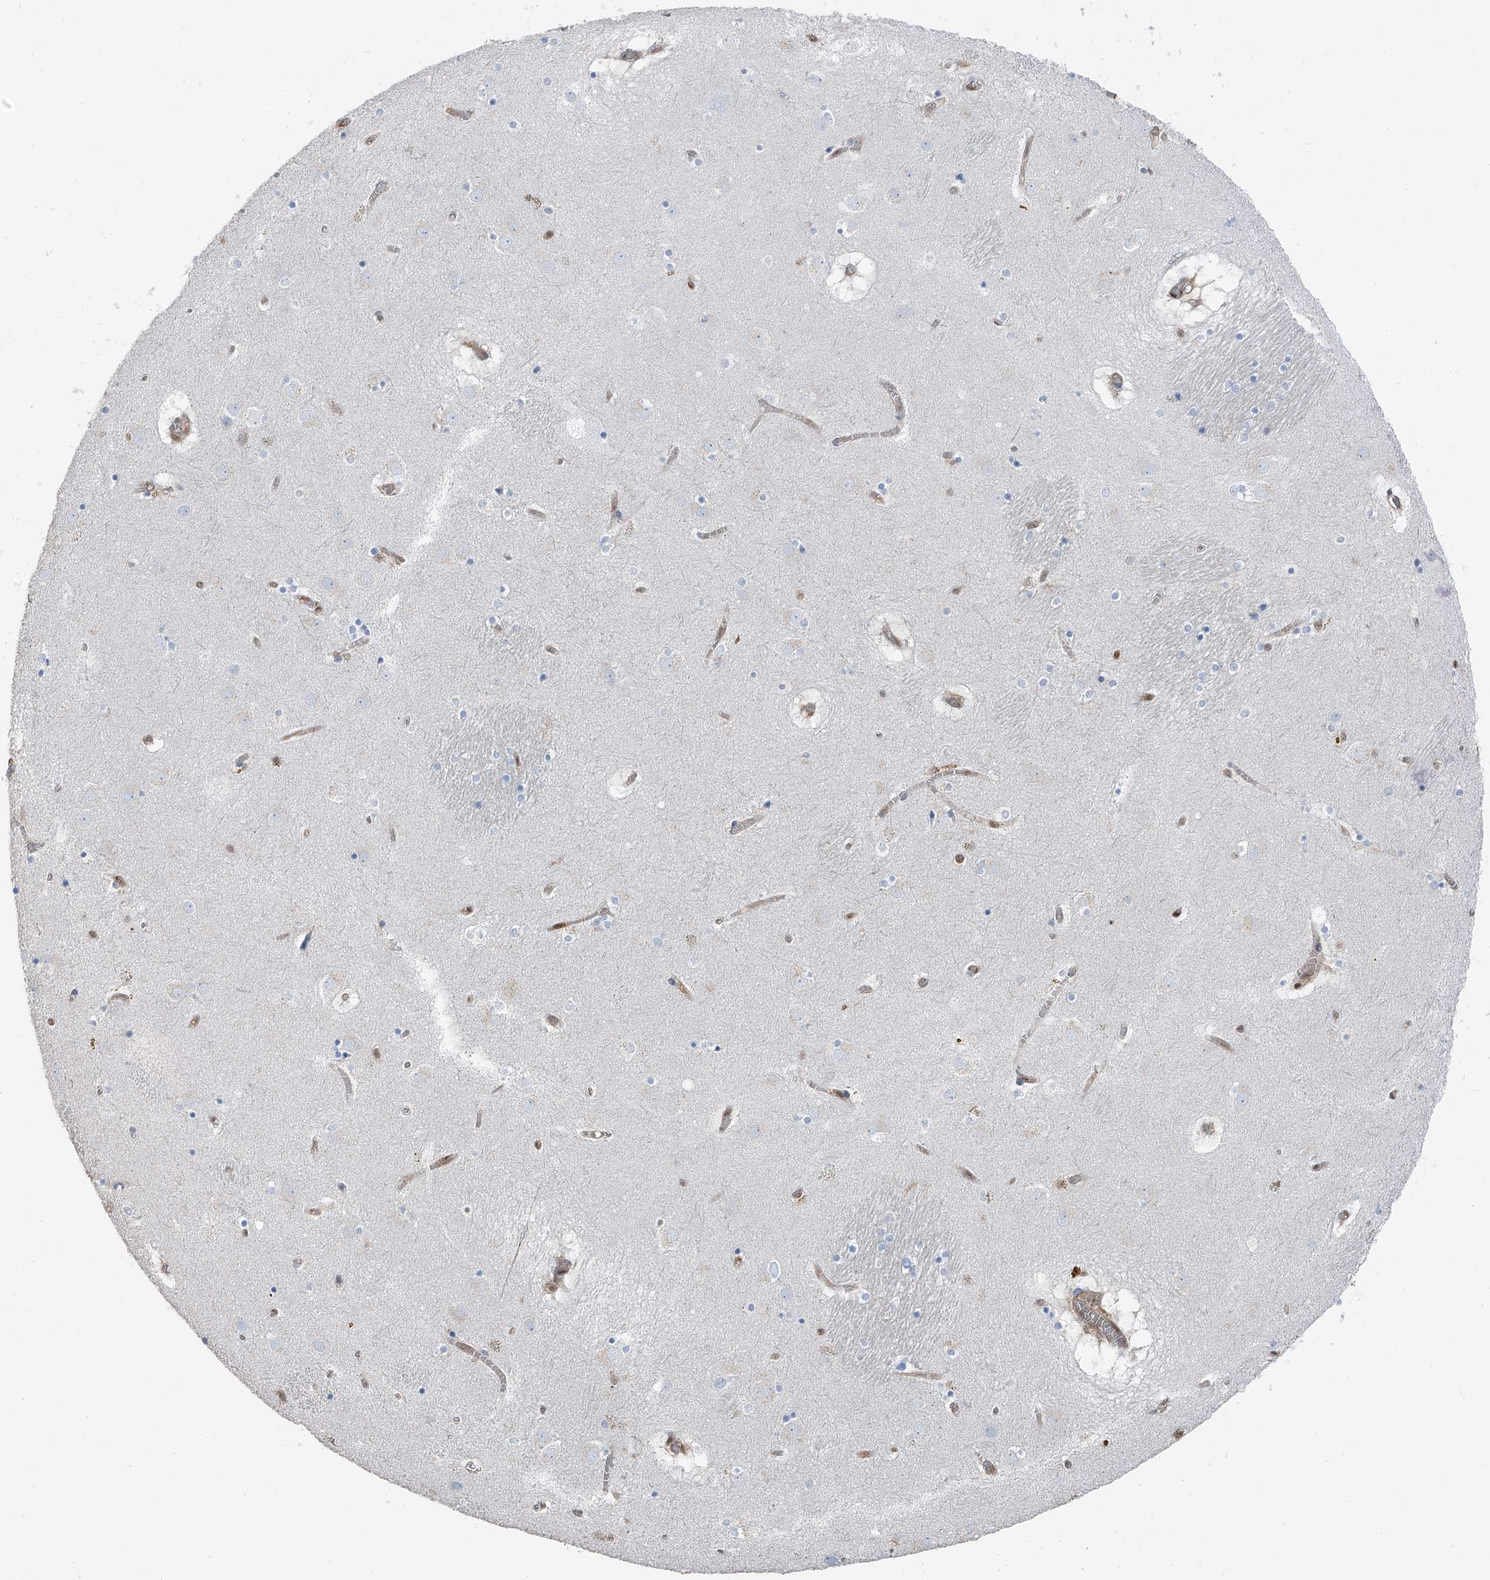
{"staining": {"intensity": "negative", "quantity": "none", "location": "none"}, "tissue": "caudate", "cell_type": "Glial cells", "image_type": "normal", "snomed": [{"axis": "morphology", "description": "Normal tissue, NOS"}, {"axis": "topography", "description": "Lateral ventricle wall"}], "caption": "This is an IHC photomicrograph of benign human caudate. There is no expression in glial cells.", "gene": "PSMB10", "patient": {"sex": "male", "age": 70}}